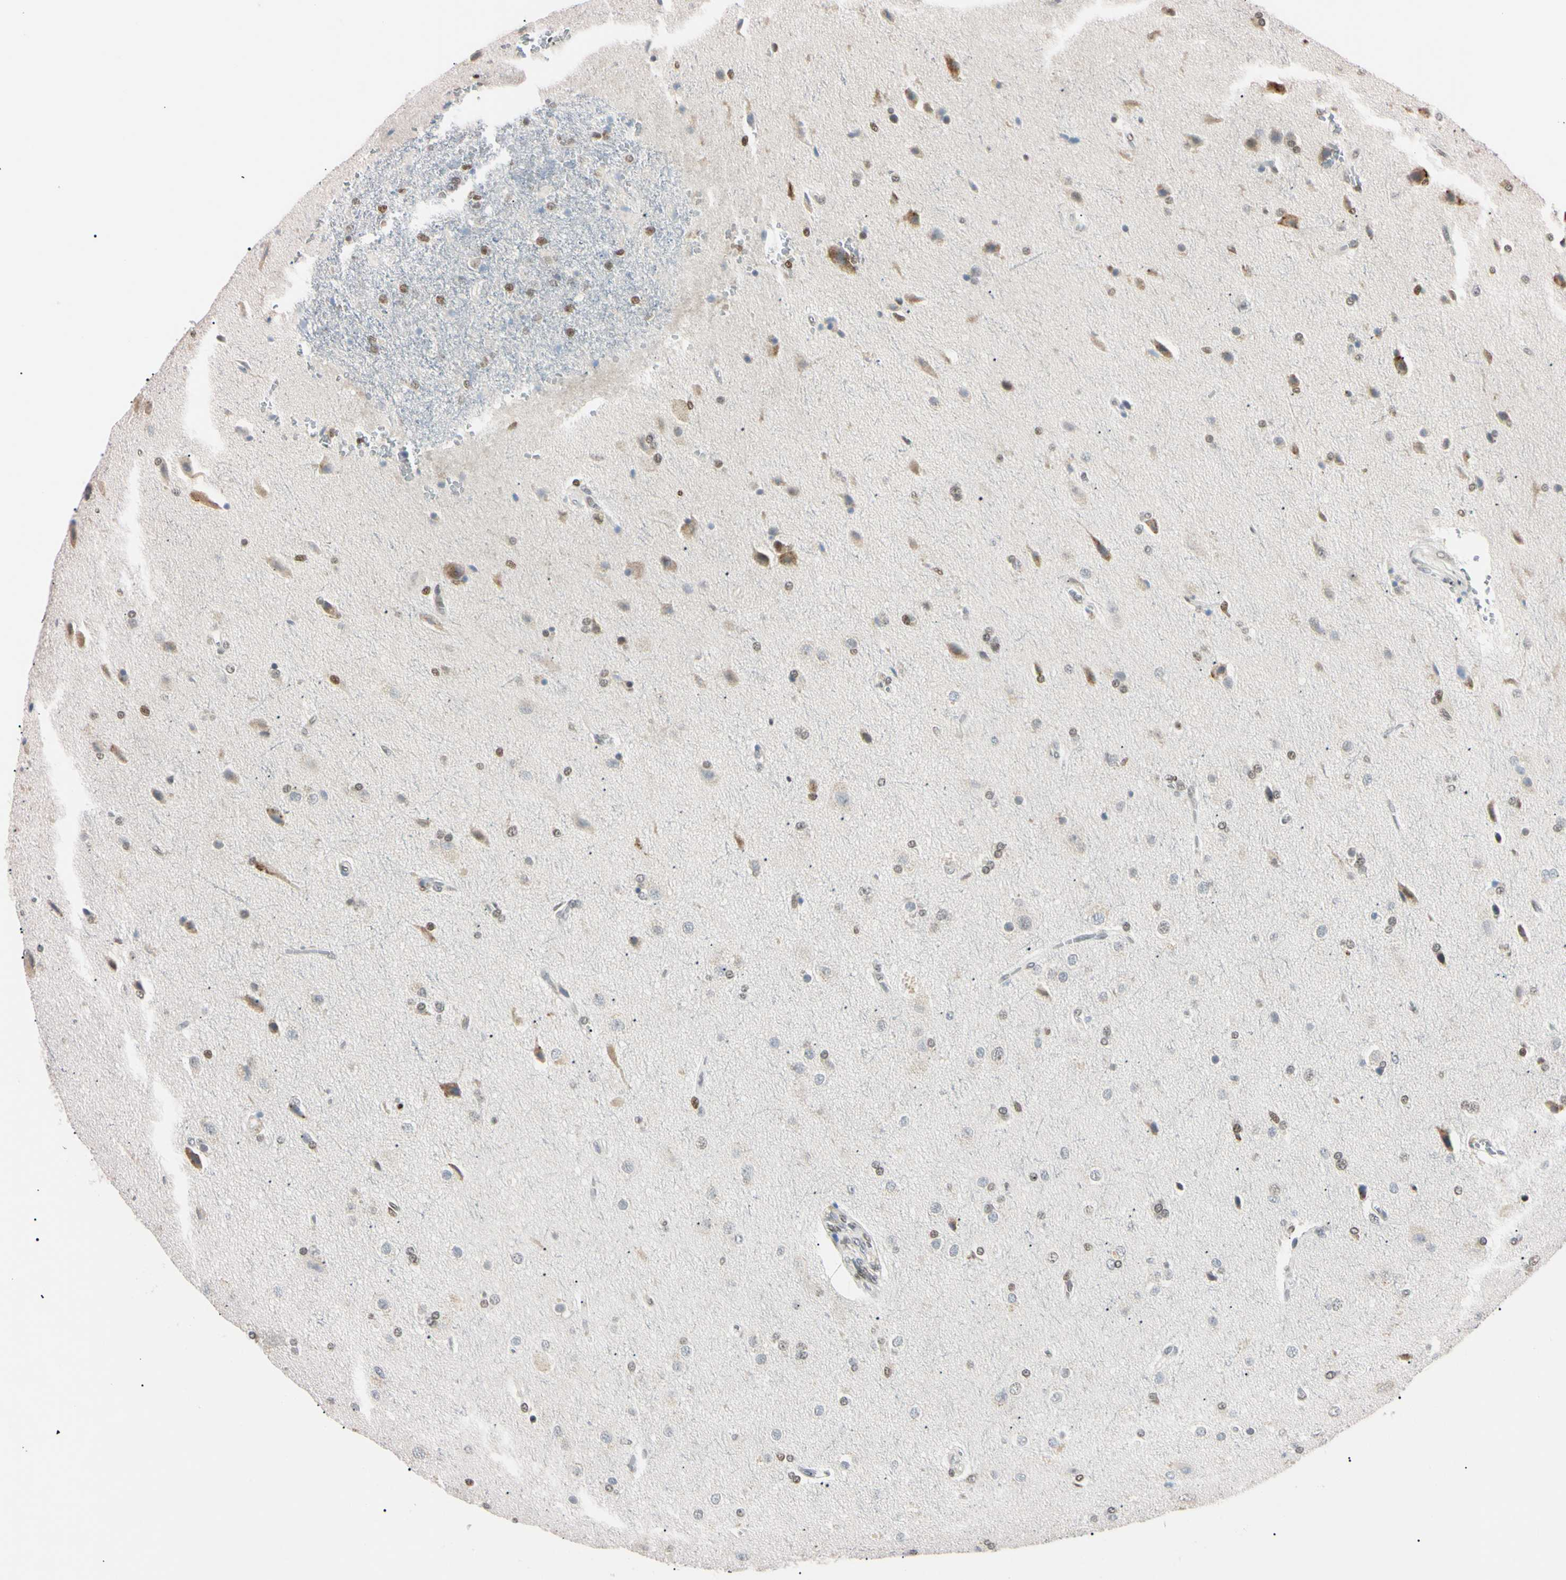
{"staining": {"intensity": "negative", "quantity": "none", "location": "none"}, "tissue": "glioma", "cell_type": "Tumor cells", "image_type": "cancer", "snomed": [{"axis": "morphology", "description": "Glioma, malignant, High grade"}, {"axis": "topography", "description": "Brain"}], "caption": "This is an IHC photomicrograph of malignant glioma (high-grade). There is no positivity in tumor cells.", "gene": "C1orf174", "patient": {"sex": "male", "age": 71}}